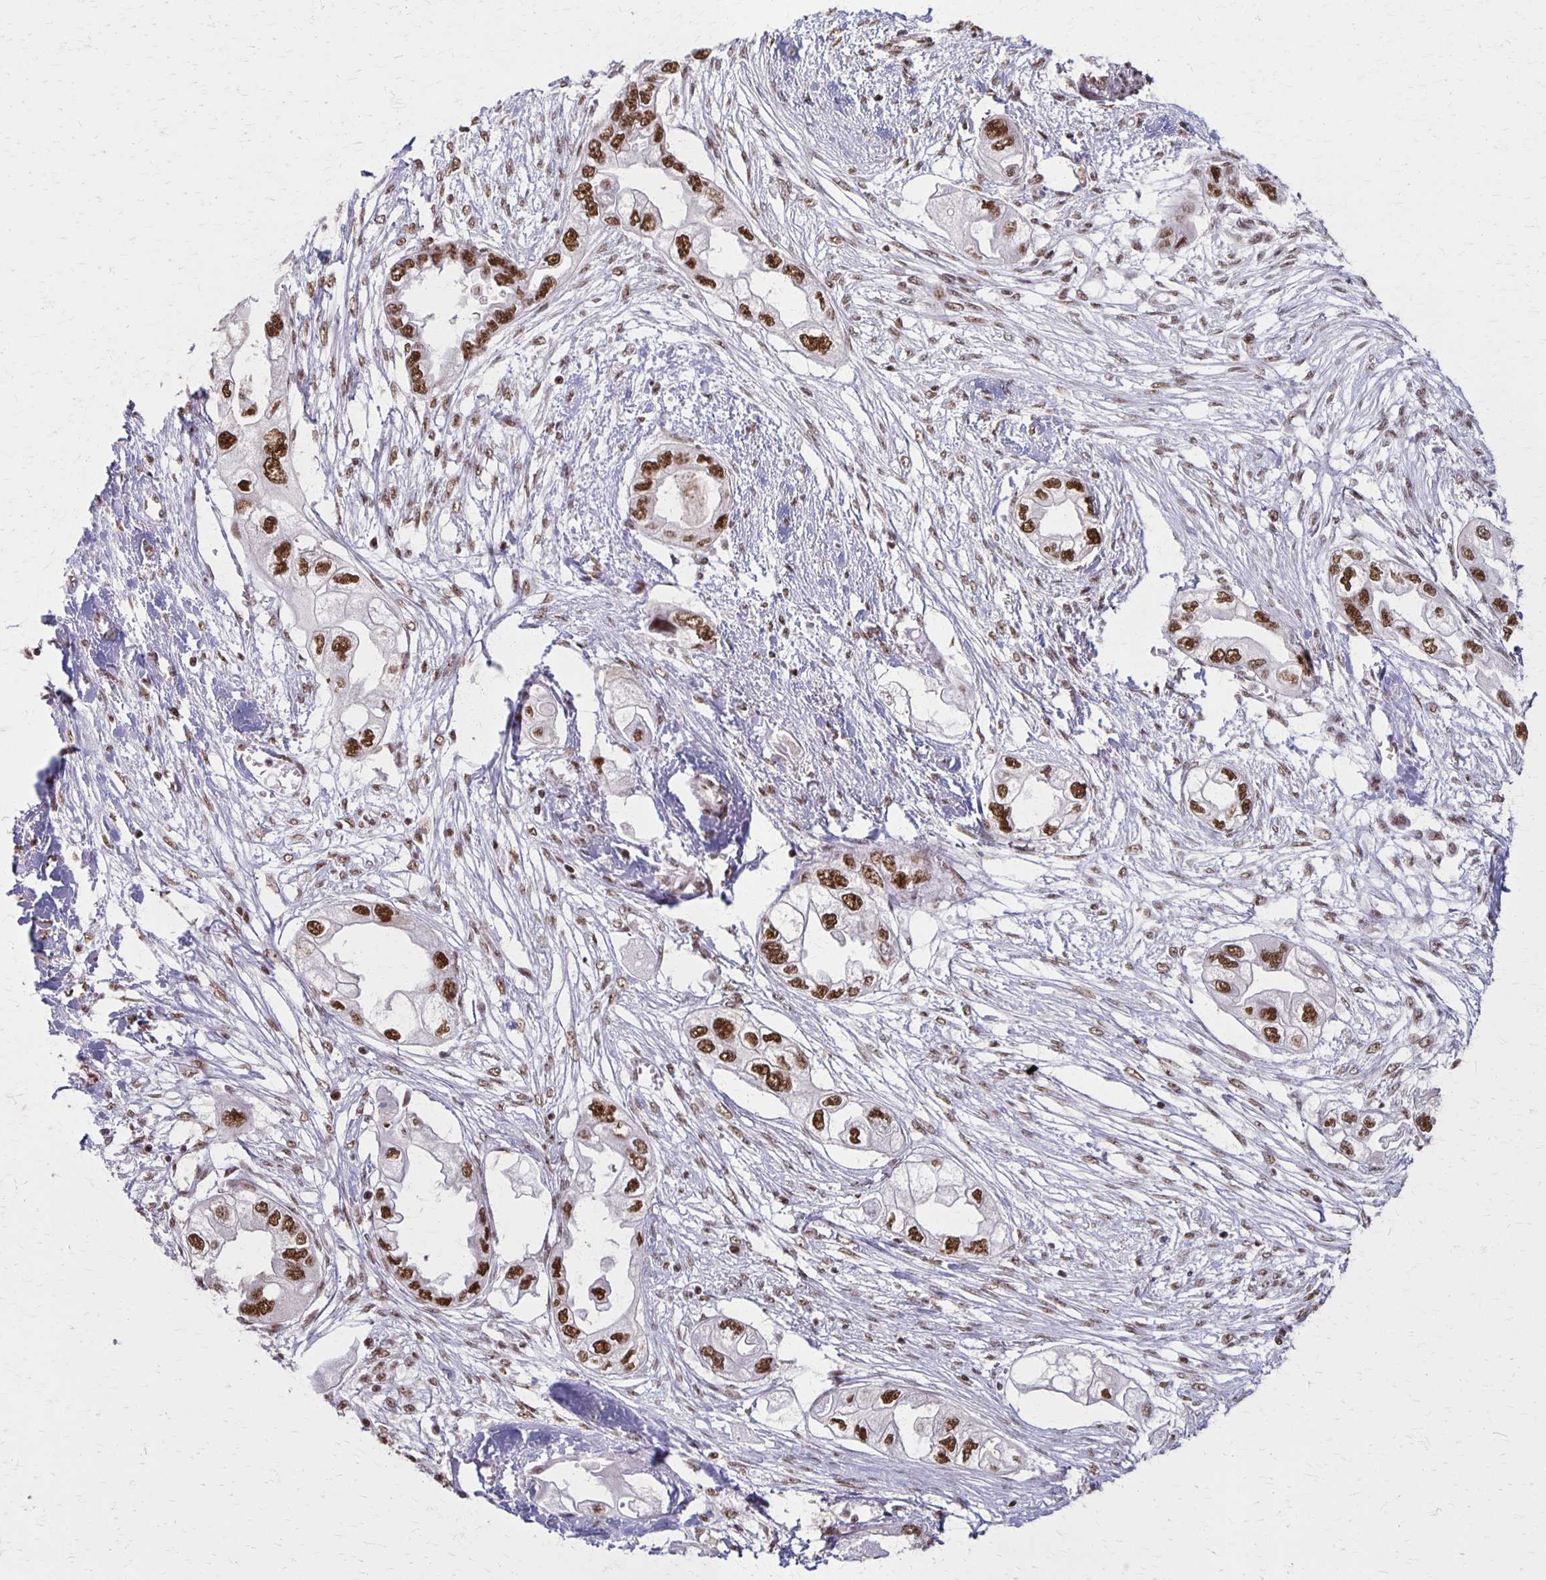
{"staining": {"intensity": "strong", "quantity": ">75%", "location": "nuclear"}, "tissue": "endometrial cancer", "cell_type": "Tumor cells", "image_type": "cancer", "snomed": [{"axis": "morphology", "description": "Adenocarcinoma, NOS"}, {"axis": "morphology", "description": "Adenocarcinoma, metastatic, NOS"}, {"axis": "topography", "description": "Adipose tissue"}, {"axis": "topography", "description": "Endometrium"}], "caption": "Protein staining displays strong nuclear staining in about >75% of tumor cells in endometrial cancer (adenocarcinoma).", "gene": "XRCC6", "patient": {"sex": "female", "age": 67}}